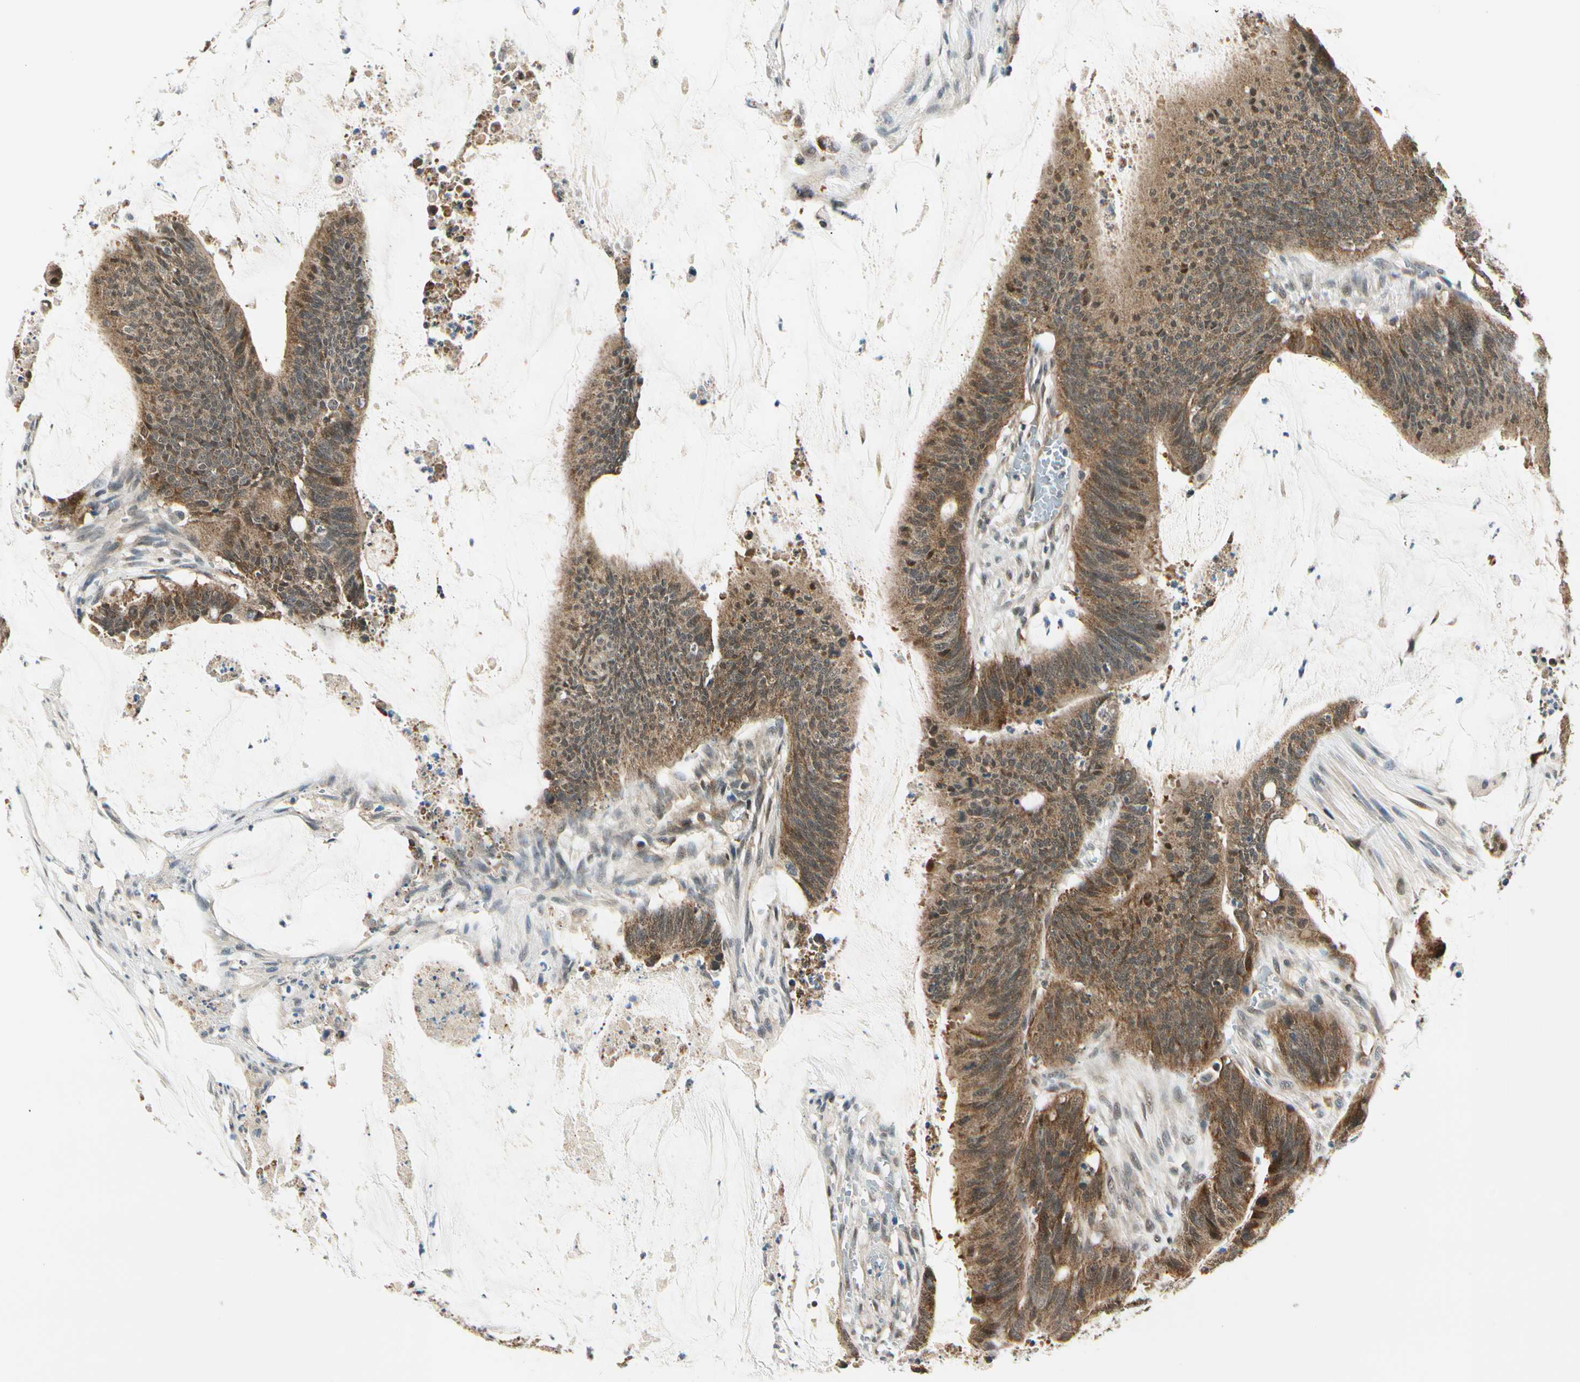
{"staining": {"intensity": "strong", "quantity": ">75%", "location": "cytoplasmic/membranous"}, "tissue": "colorectal cancer", "cell_type": "Tumor cells", "image_type": "cancer", "snomed": [{"axis": "morphology", "description": "Adenocarcinoma, NOS"}, {"axis": "topography", "description": "Rectum"}], "caption": "A photomicrograph of human colorectal cancer stained for a protein demonstrates strong cytoplasmic/membranous brown staining in tumor cells.", "gene": "PDK2", "patient": {"sex": "female", "age": 66}}